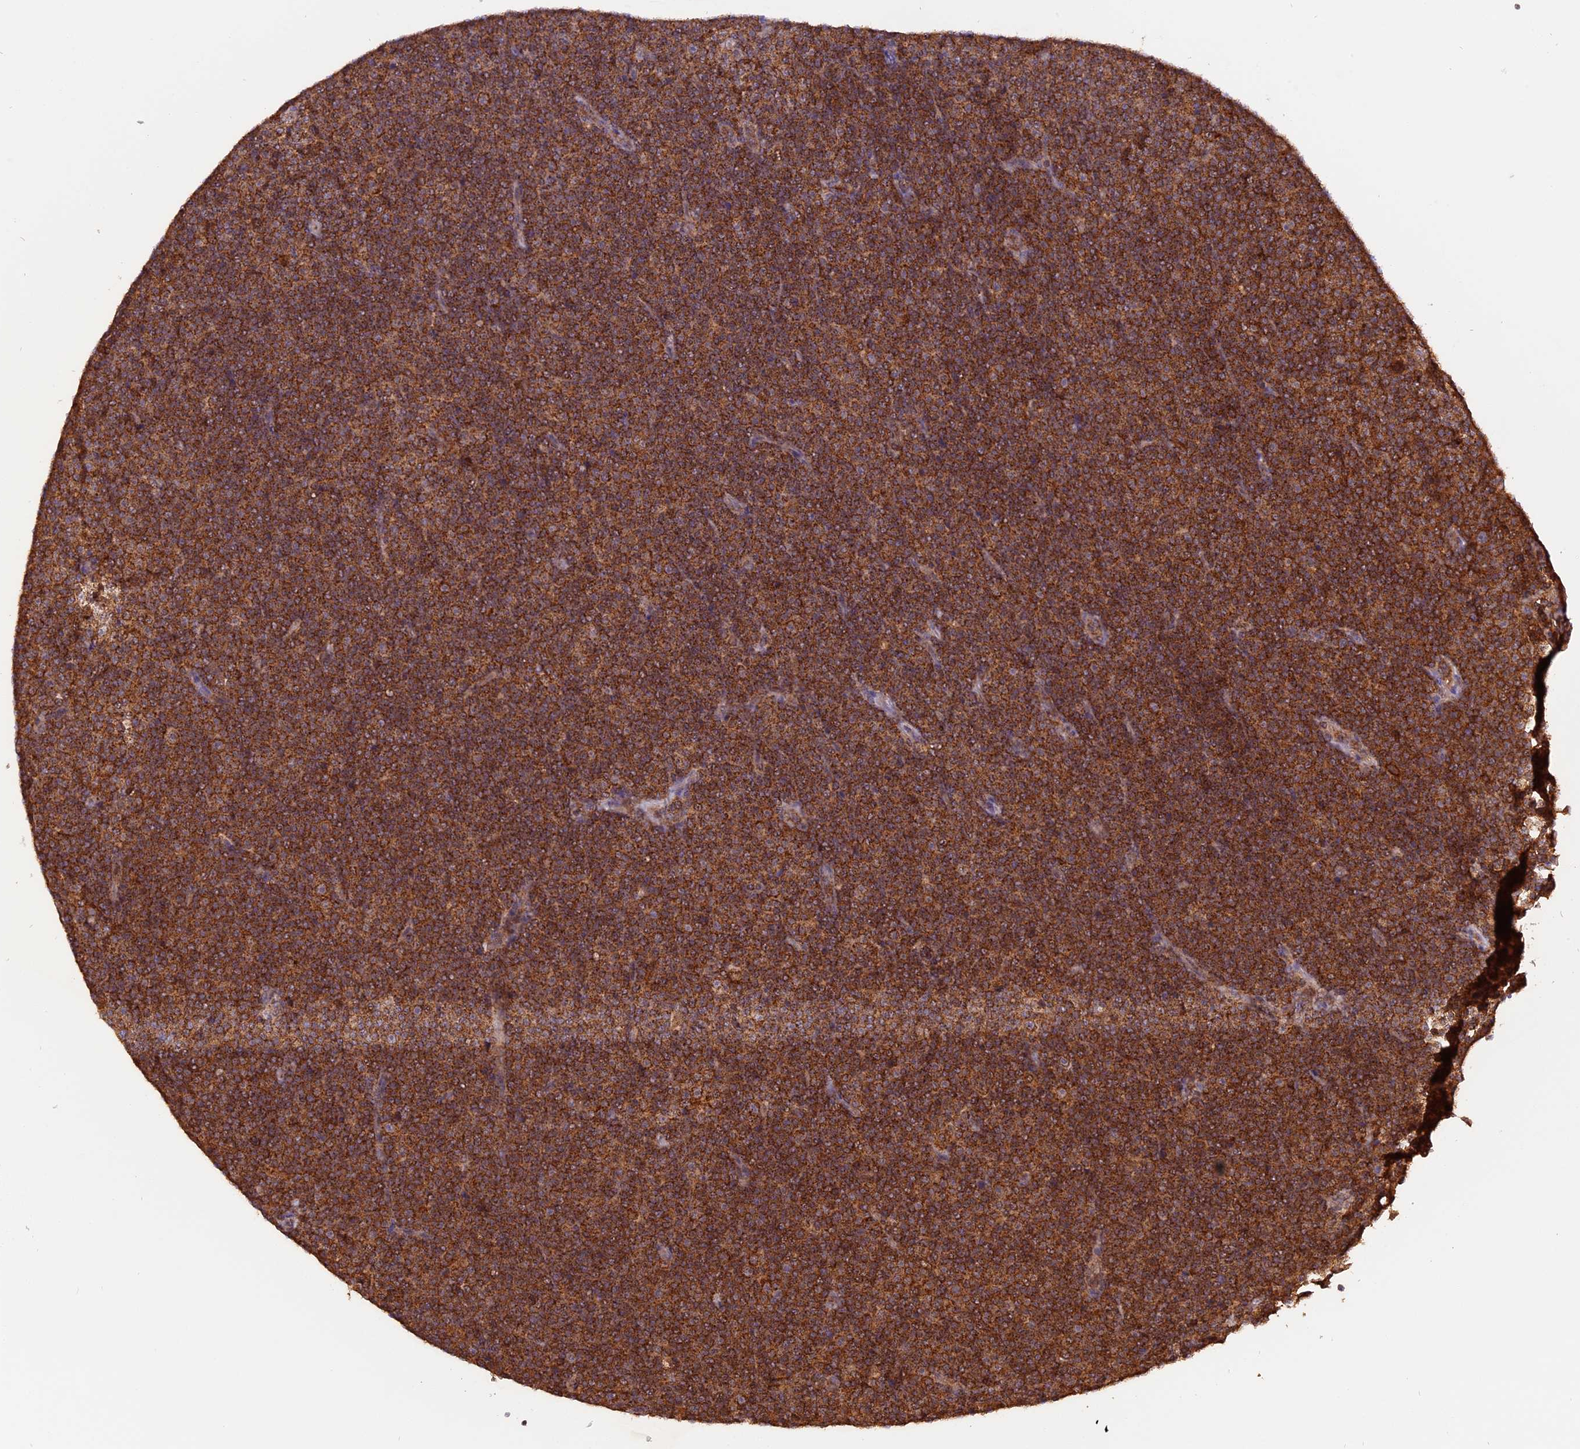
{"staining": {"intensity": "strong", "quantity": ">75%", "location": "cytoplasmic/membranous"}, "tissue": "lymphoma", "cell_type": "Tumor cells", "image_type": "cancer", "snomed": [{"axis": "morphology", "description": "Malignant lymphoma, non-Hodgkin's type, Low grade"}, {"axis": "topography", "description": "Lymph node"}], "caption": "Lymphoma was stained to show a protein in brown. There is high levels of strong cytoplasmic/membranous expression in about >75% of tumor cells. Nuclei are stained in blue.", "gene": "PEX3", "patient": {"sex": "female", "age": 67}}